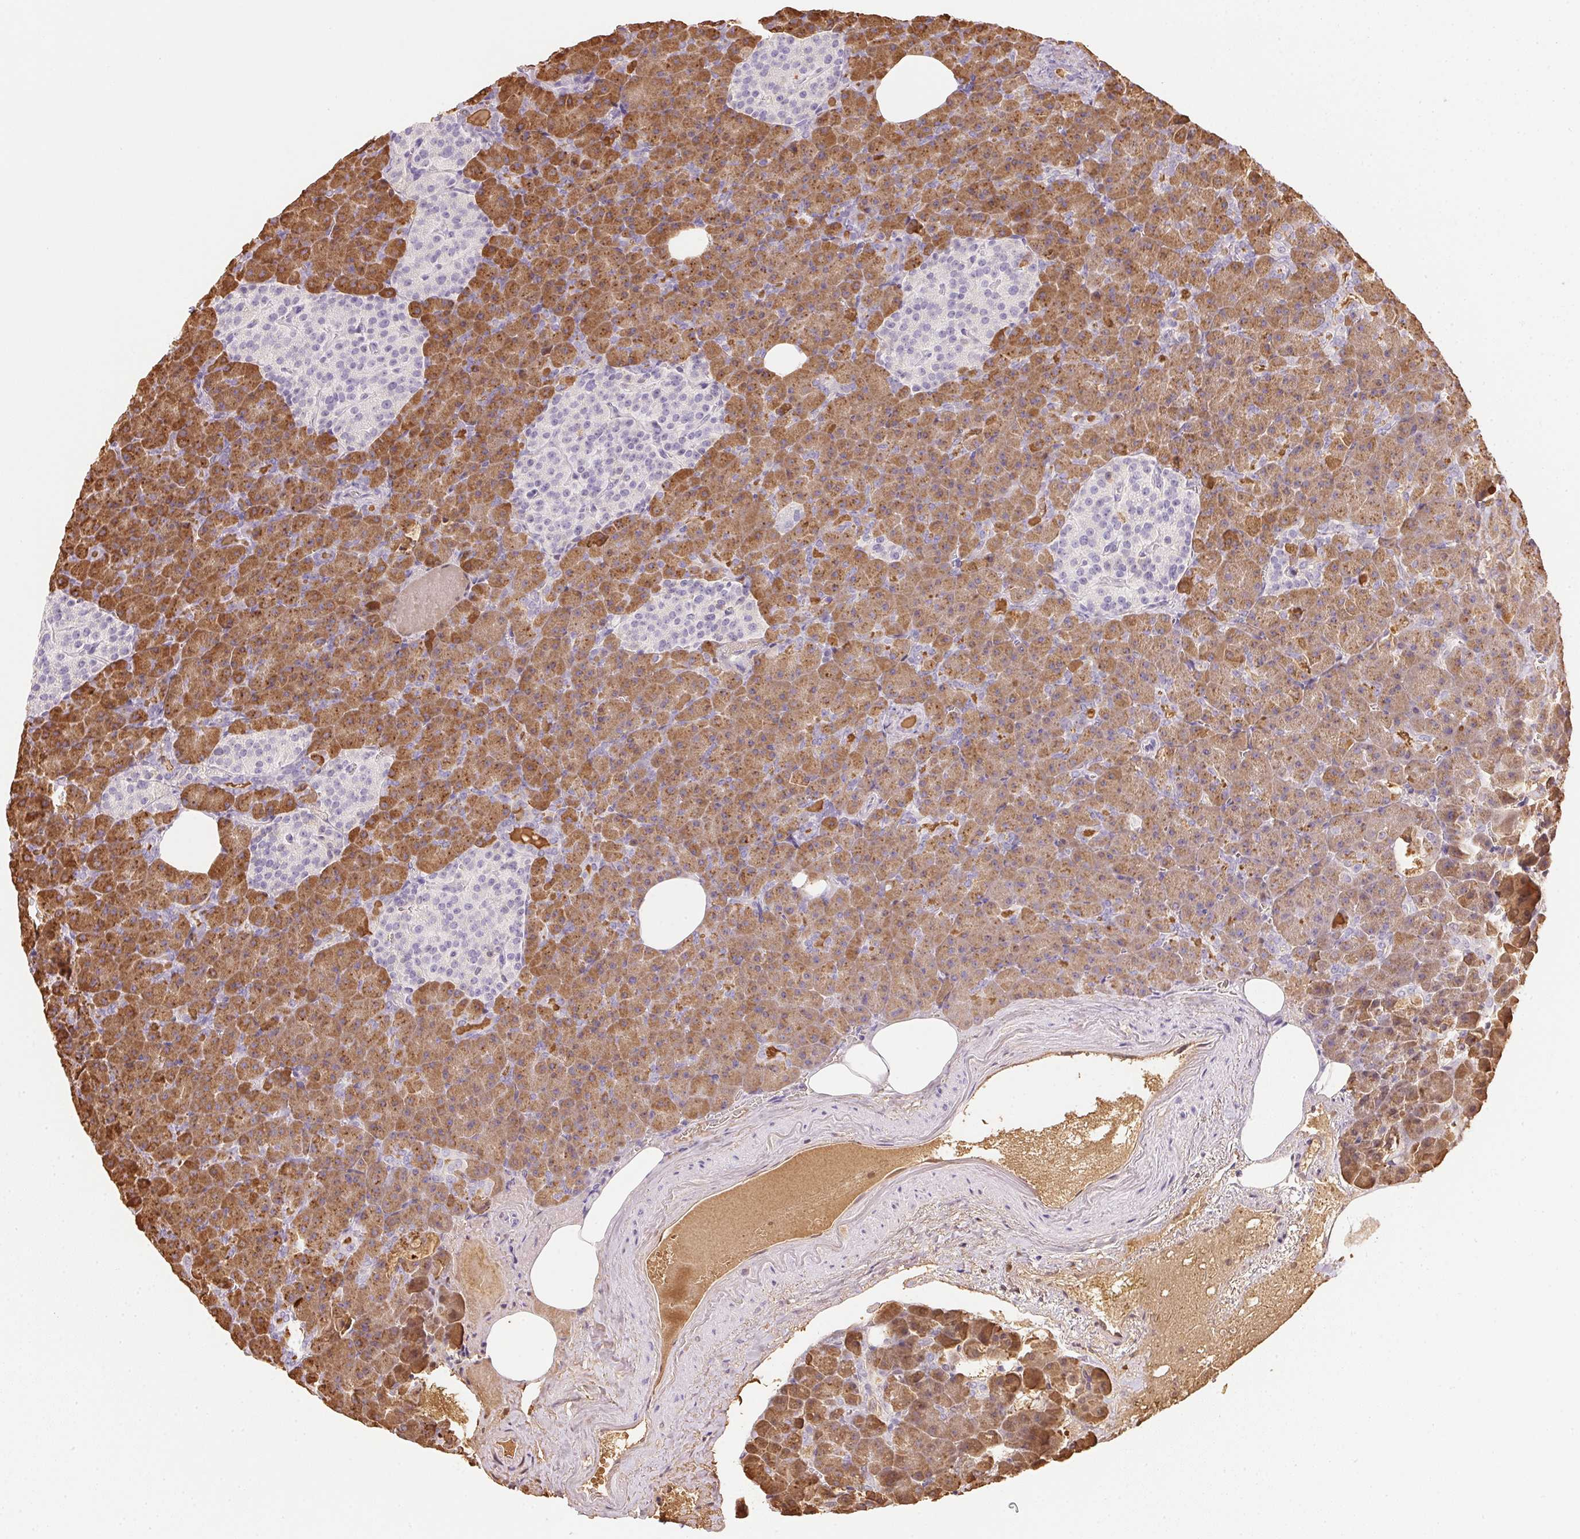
{"staining": {"intensity": "moderate", "quantity": ">75%", "location": "cytoplasmic/membranous"}, "tissue": "pancreas", "cell_type": "Exocrine glandular cells", "image_type": "normal", "snomed": [{"axis": "morphology", "description": "Normal tissue, NOS"}, {"axis": "topography", "description": "Pancreas"}], "caption": "Exocrine glandular cells exhibit medium levels of moderate cytoplasmic/membranous expression in about >75% of cells in benign human pancreas.", "gene": "CPB1", "patient": {"sex": "female", "age": 74}}